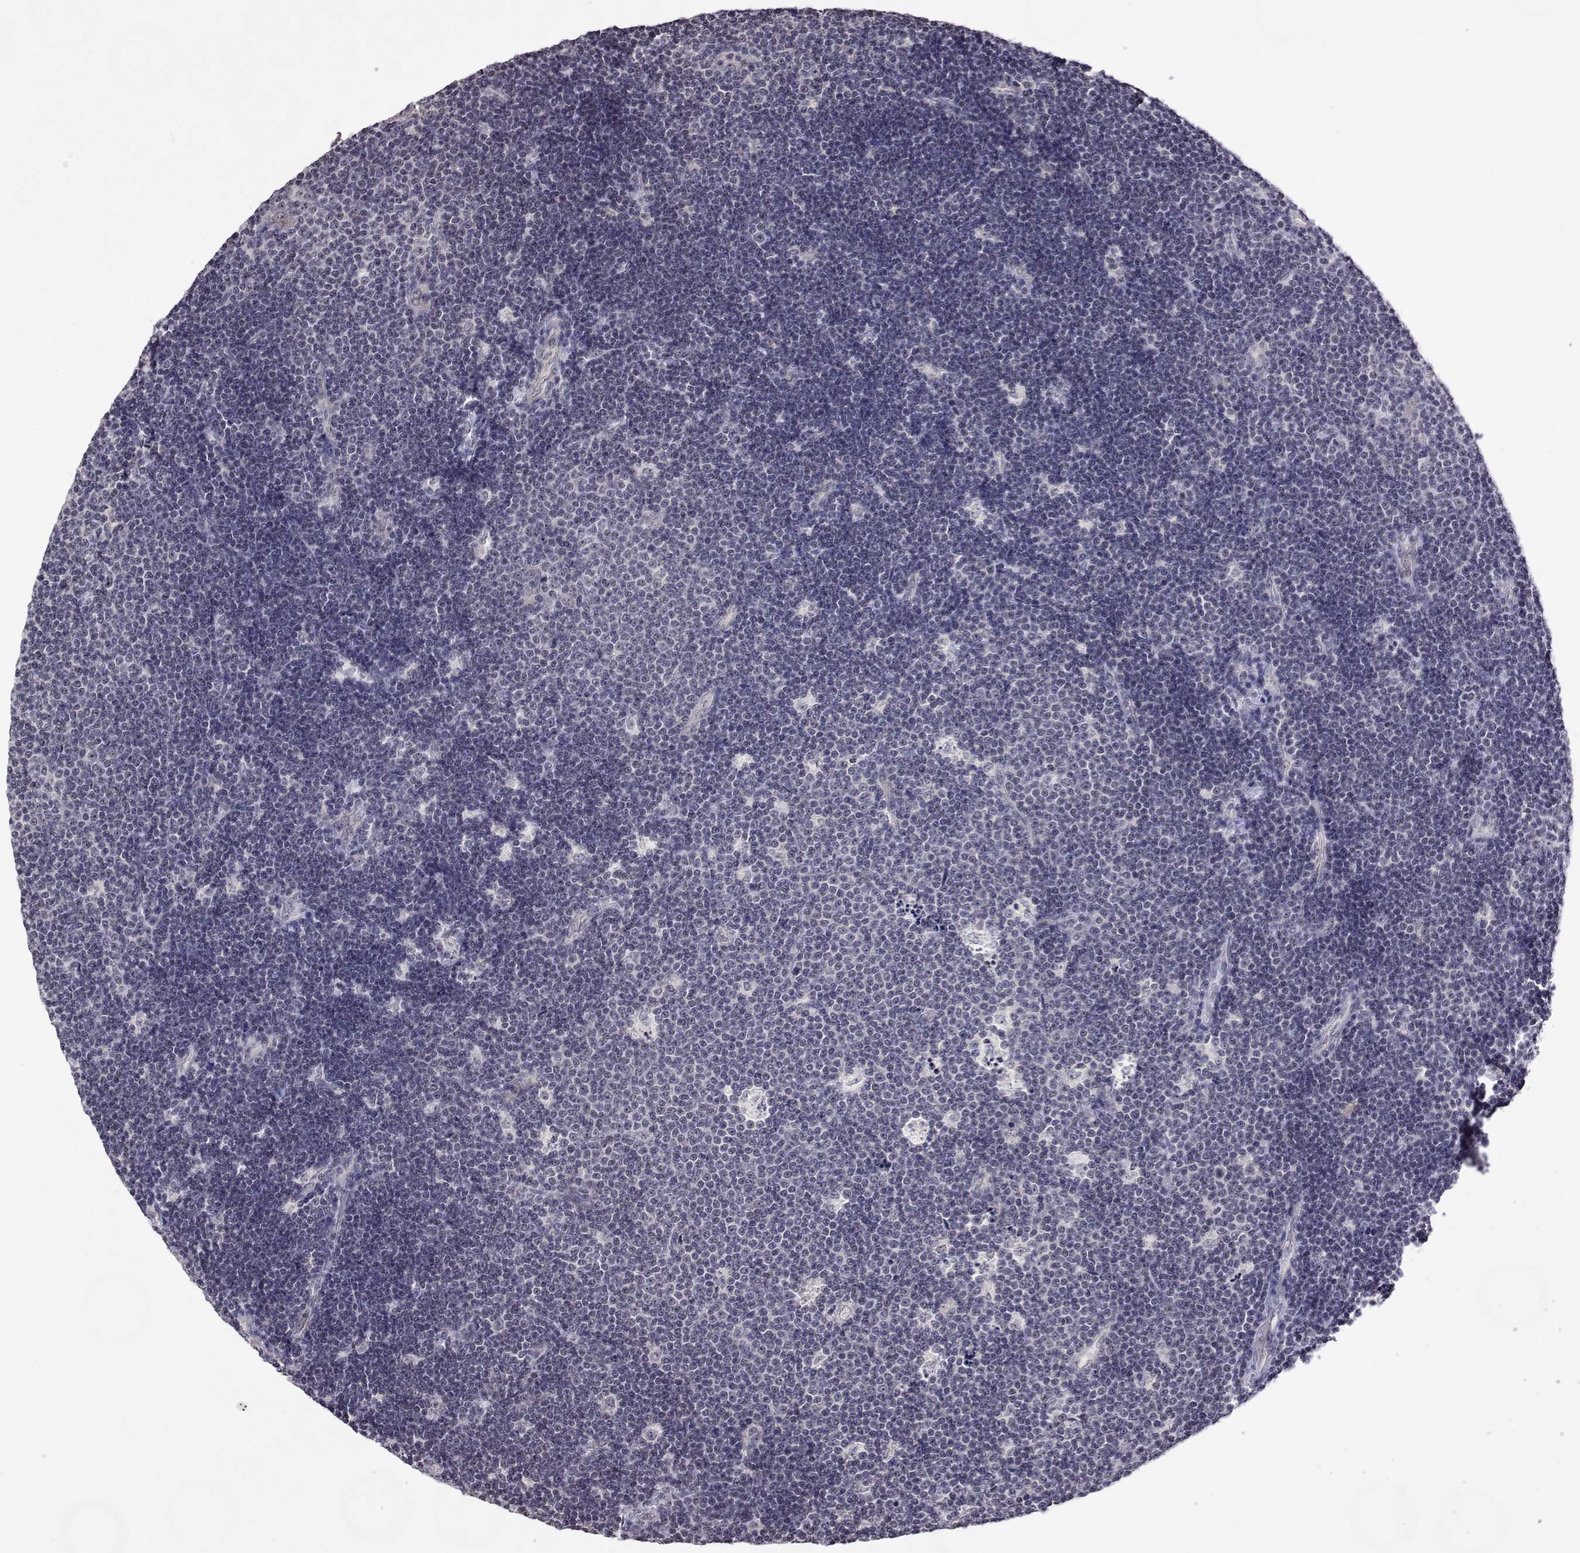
{"staining": {"intensity": "negative", "quantity": "none", "location": "none"}, "tissue": "lymphoma", "cell_type": "Tumor cells", "image_type": "cancer", "snomed": [{"axis": "morphology", "description": "Malignant lymphoma, non-Hodgkin's type, Low grade"}, {"axis": "topography", "description": "Brain"}], "caption": "Tumor cells are negative for brown protein staining in lymphoma.", "gene": "NHP2", "patient": {"sex": "female", "age": 66}}